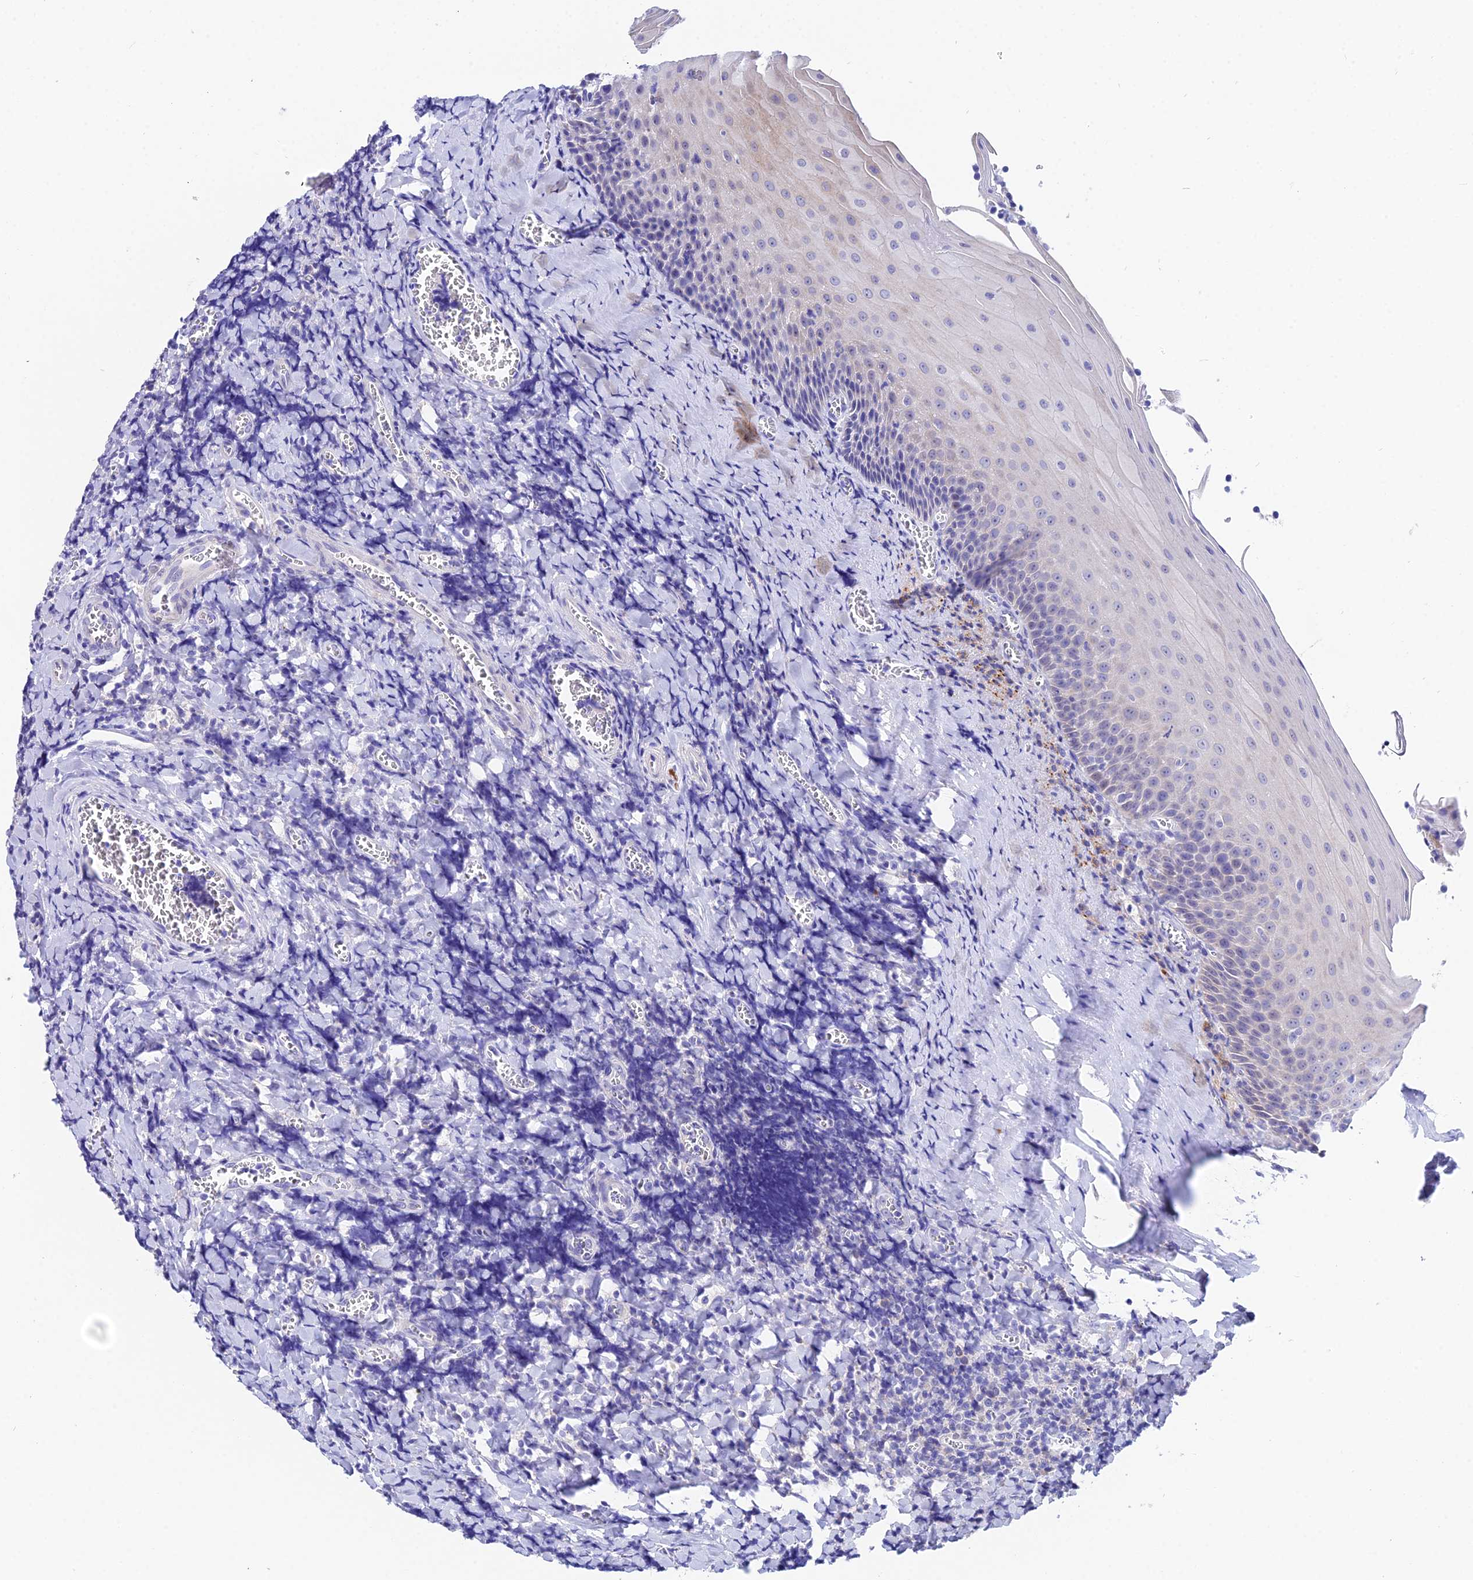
{"staining": {"intensity": "negative", "quantity": "none", "location": "none"}, "tissue": "tonsil", "cell_type": "Germinal center cells", "image_type": "normal", "snomed": [{"axis": "morphology", "description": "Normal tissue, NOS"}, {"axis": "topography", "description": "Tonsil"}], "caption": "Immunohistochemistry of benign tonsil exhibits no staining in germinal center cells.", "gene": "CEP41", "patient": {"sex": "male", "age": 27}}